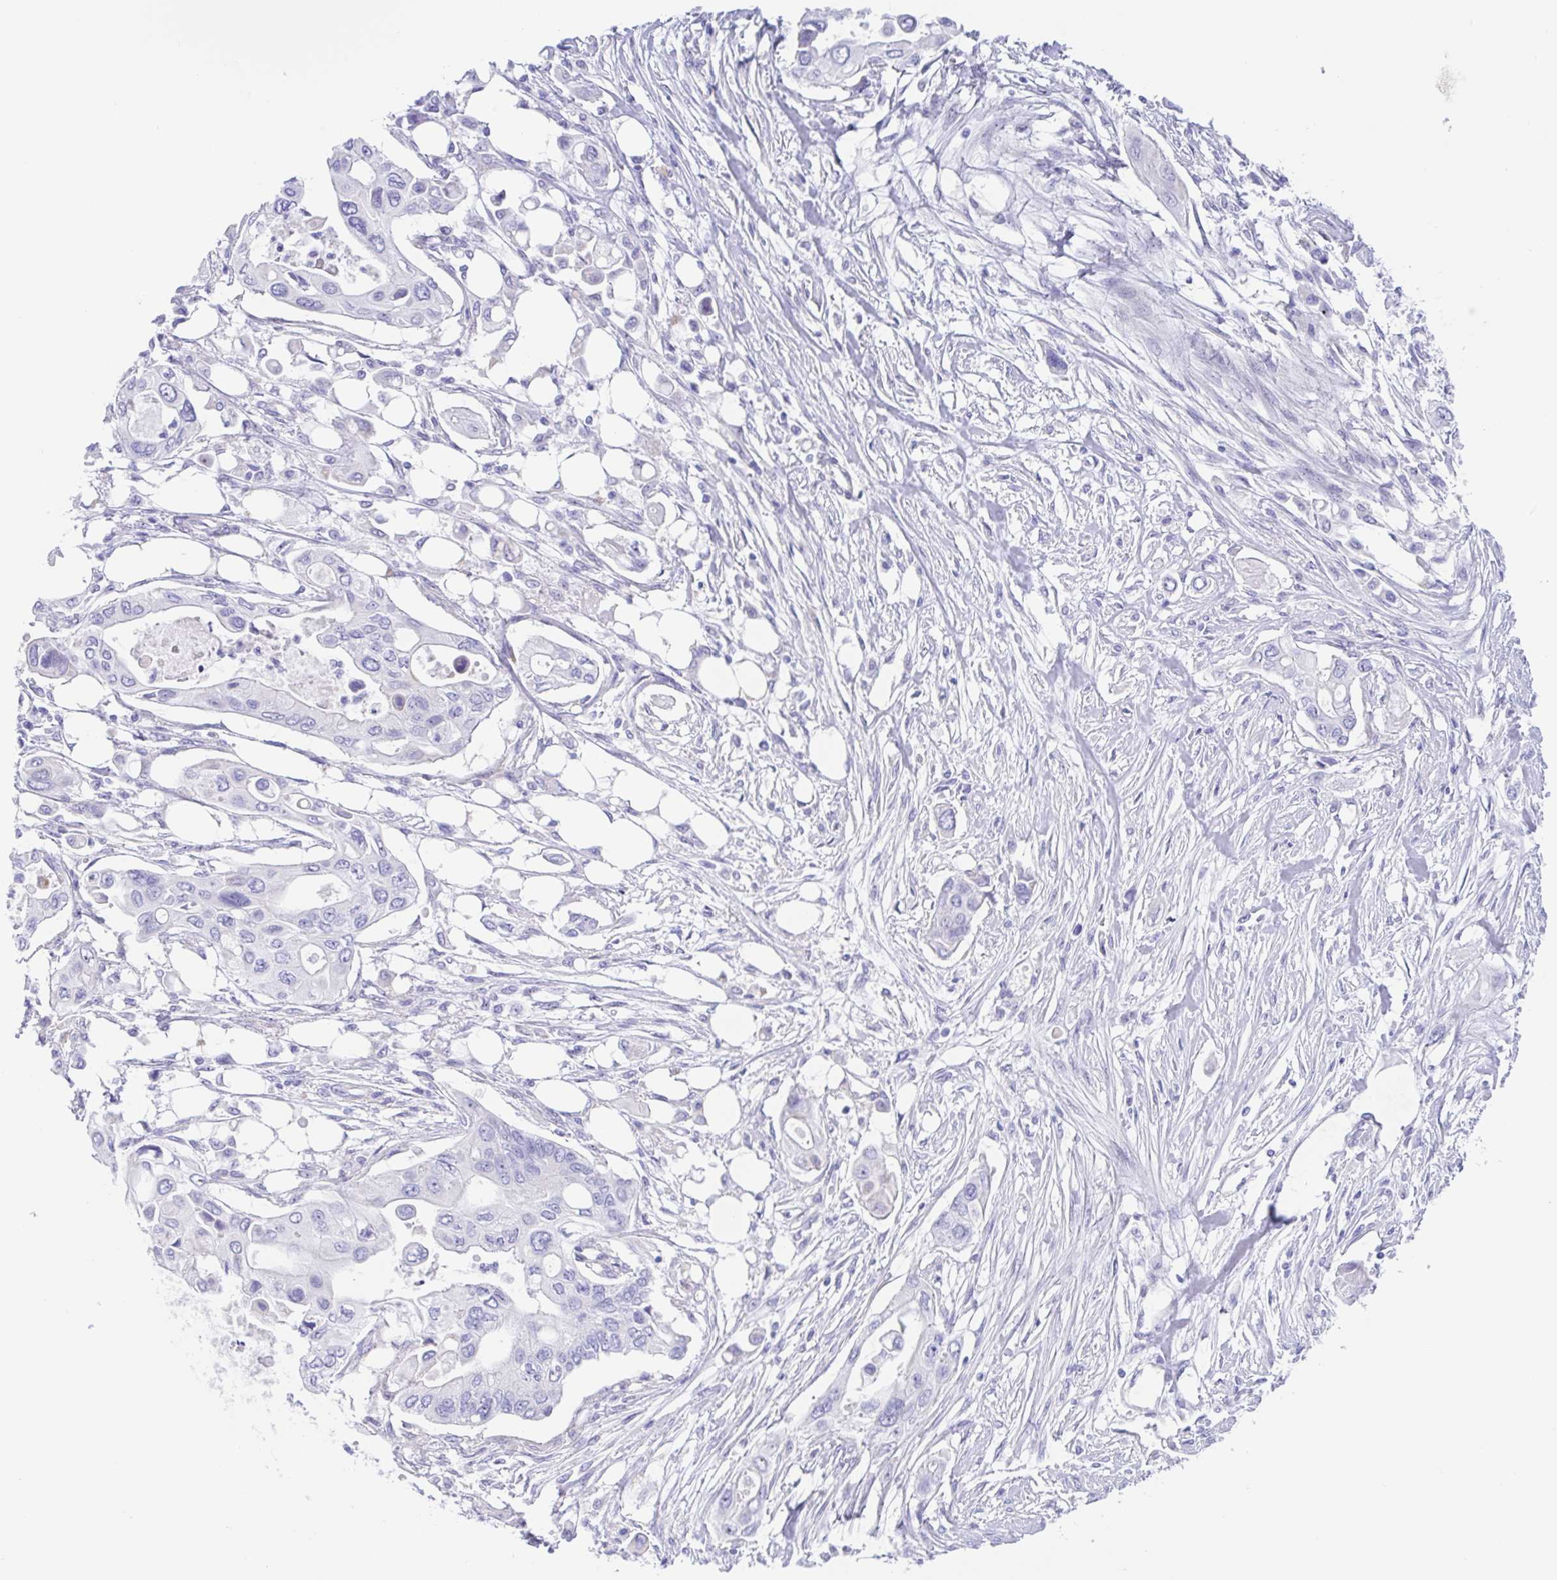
{"staining": {"intensity": "negative", "quantity": "none", "location": "none"}, "tissue": "pancreatic cancer", "cell_type": "Tumor cells", "image_type": "cancer", "snomed": [{"axis": "morphology", "description": "Adenocarcinoma, NOS"}, {"axis": "topography", "description": "Pancreas"}], "caption": "Image shows no significant protein expression in tumor cells of adenocarcinoma (pancreatic). (DAB IHC visualized using brightfield microscopy, high magnification).", "gene": "MUCL3", "patient": {"sex": "female", "age": 63}}